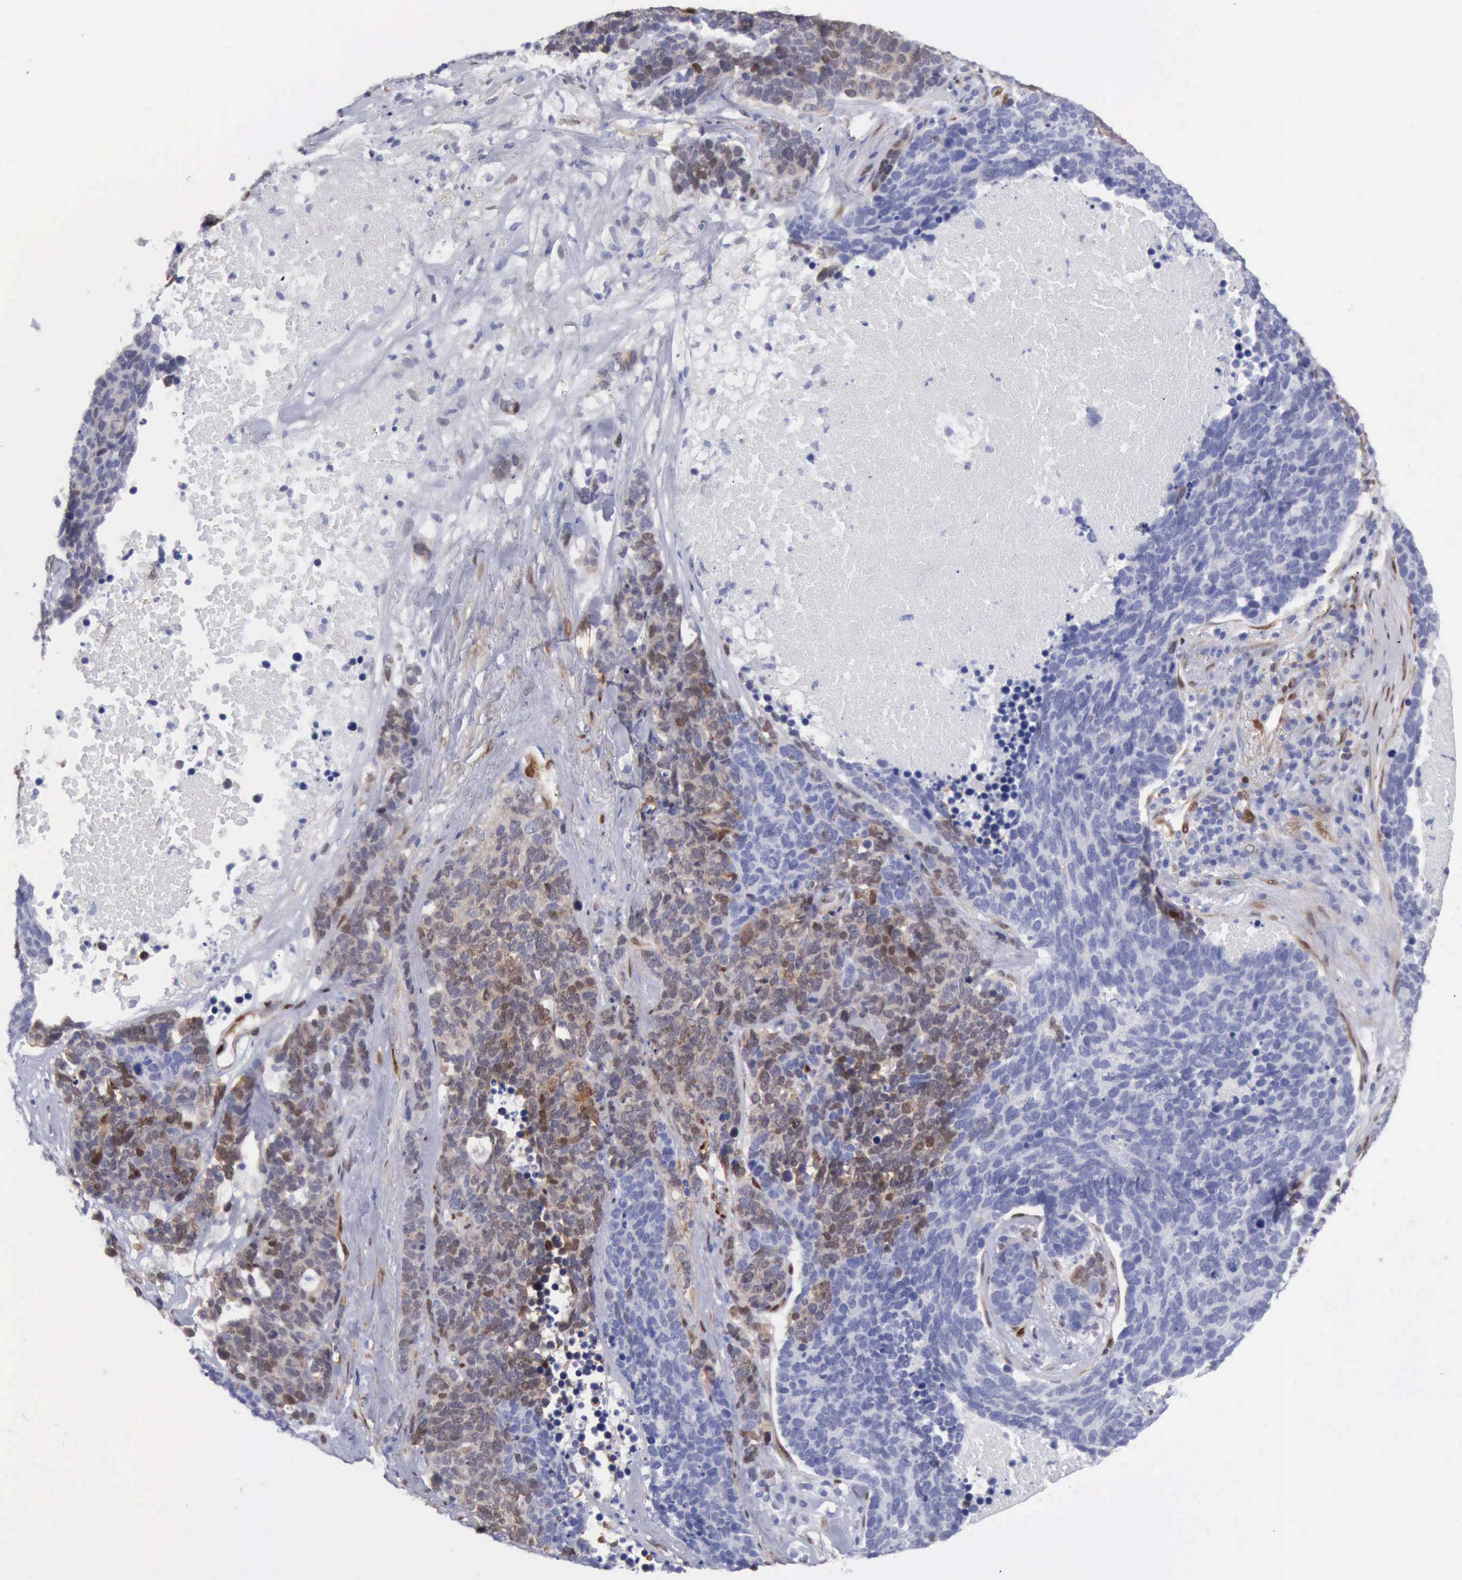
{"staining": {"intensity": "negative", "quantity": "none", "location": "none"}, "tissue": "lung cancer", "cell_type": "Tumor cells", "image_type": "cancer", "snomed": [{"axis": "morphology", "description": "Neoplasm, malignant, NOS"}, {"axis": "topography", "description": "Lung"}], "caption": "The immunohistochemistry (IHC) histopathology image has no significant staining in tumor cells of lung cancer tissue. The staining was performed using DAB (3,3'-diaminobenzidine) to visualize the protein expression in brown, while the nuclei were stained in blue with hematoxylin (Magnification: 20x).", "gene": "FHL1", "patient": {"sex": "female", "age": 75}}